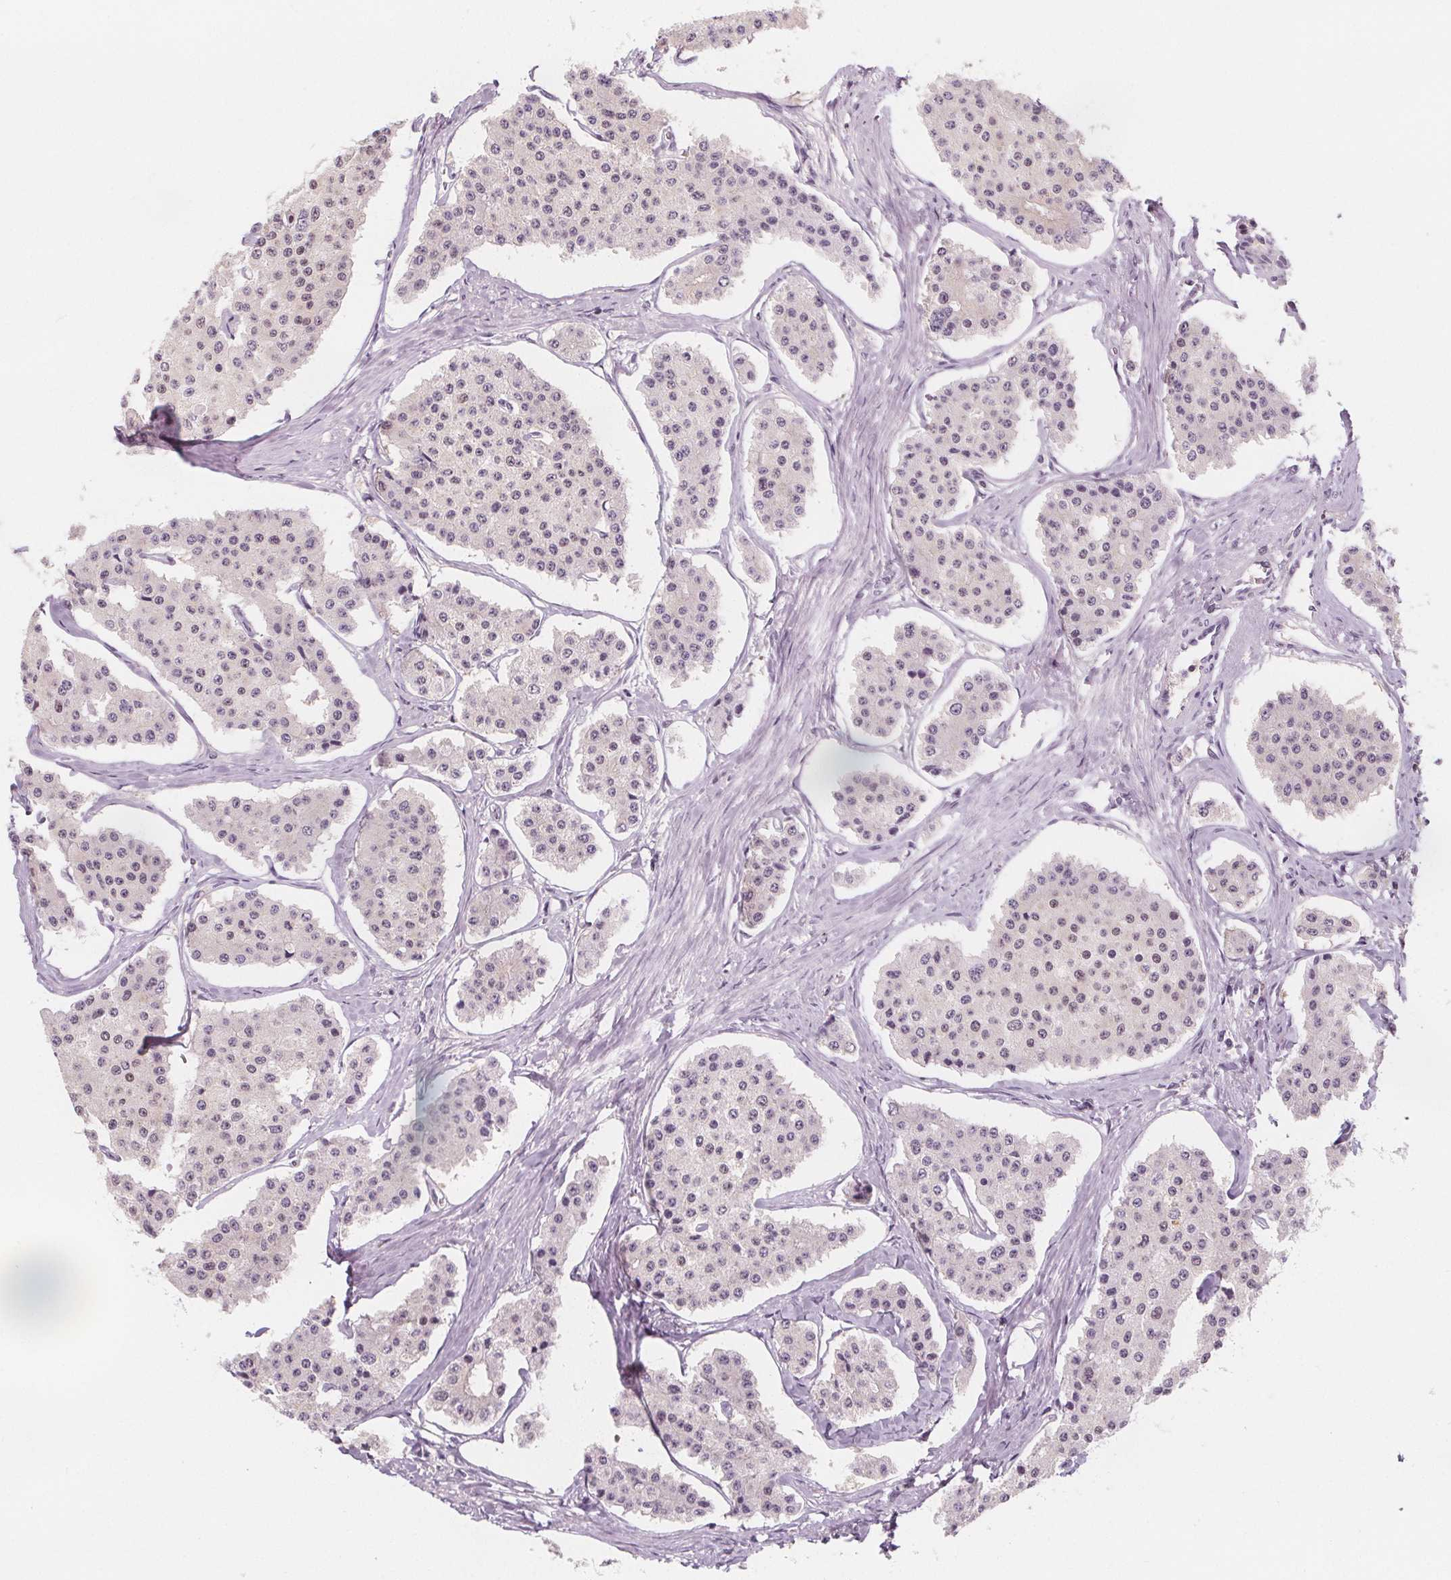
{"staining": {"intensity": "negative", "quantity": "none", "location": "none"}, "tissue": "carcinoid", "cell_type": "Tumor cells", "image_type": "cancer", "snomed": [{"axis": "morphology", "description": "Carcinoid, malignant, NOS"}, {"axis": "topography", "description": "Small intestine"}], "caption": "An immunohistochemistry histopathology image of carcinoid (malignant) is shown. There is no staining in tumor cells of carcinoid (malignant). Brightfield microscopy of immunohistochemistry (IHC) stained with DAB (3,3'-diaminobenzidine) (brown) and hematoxylin (blue), captured at high magnification.", "gene": "UGP2", "patient": {"sex": "female", "age": 65}}